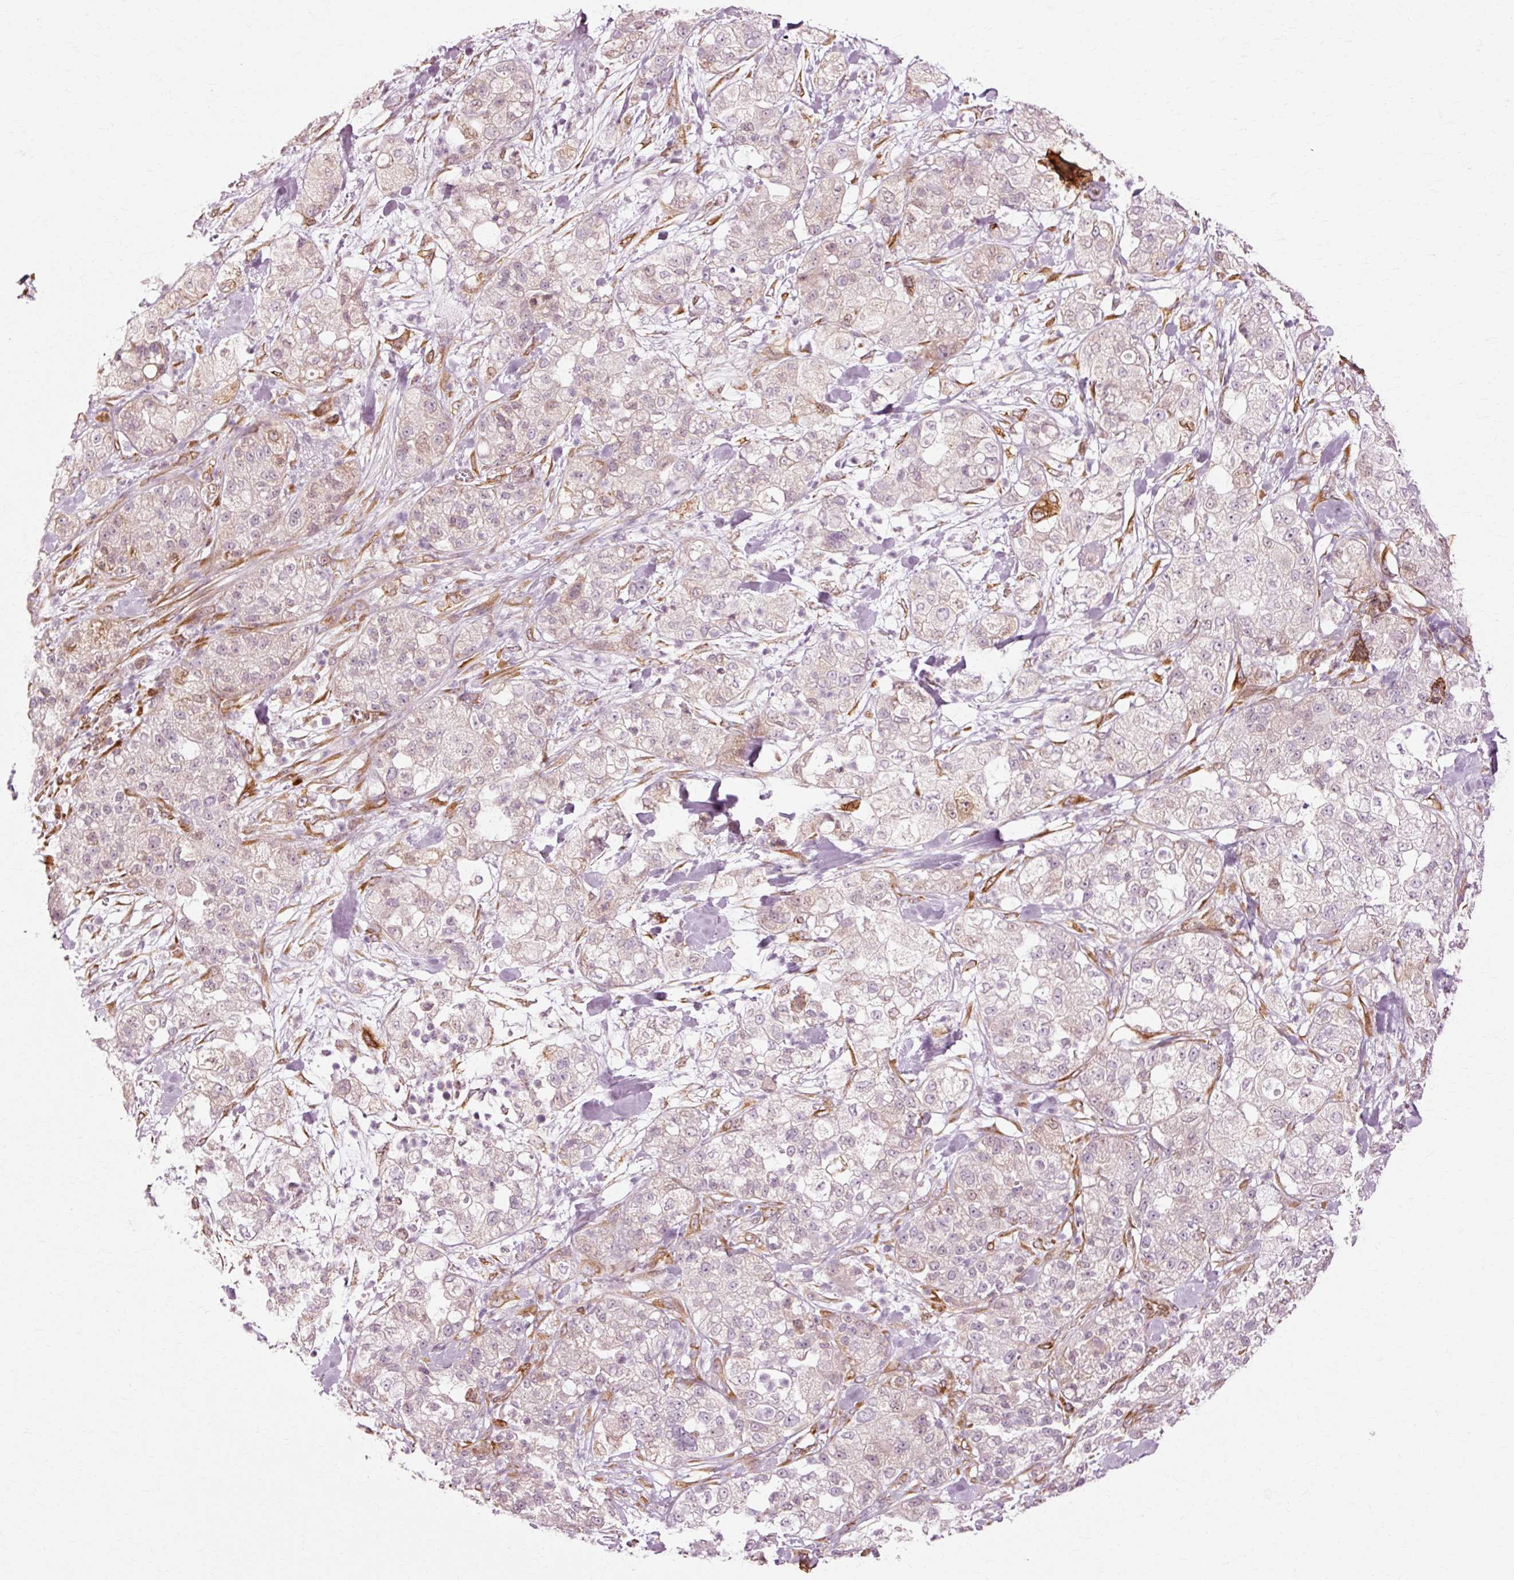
{"staining": {"intensity": "negative", "quantity": "none", "location": "none"}, "tissue": "pancreatic cancer", "cell_type": "Tumor cells", "image_type": "cancer", "snomed": [{"axis": "morphology", "description": "Adenocarcinoma, NOS"}, {"axis": "topography", "description": "Pancreas"}], "caption": "There is no significant staining in tumor cells of pancreatic adenocarcinoma.", "gene": "RGPD5", "patient": {"sex": "female", "age": 78}}